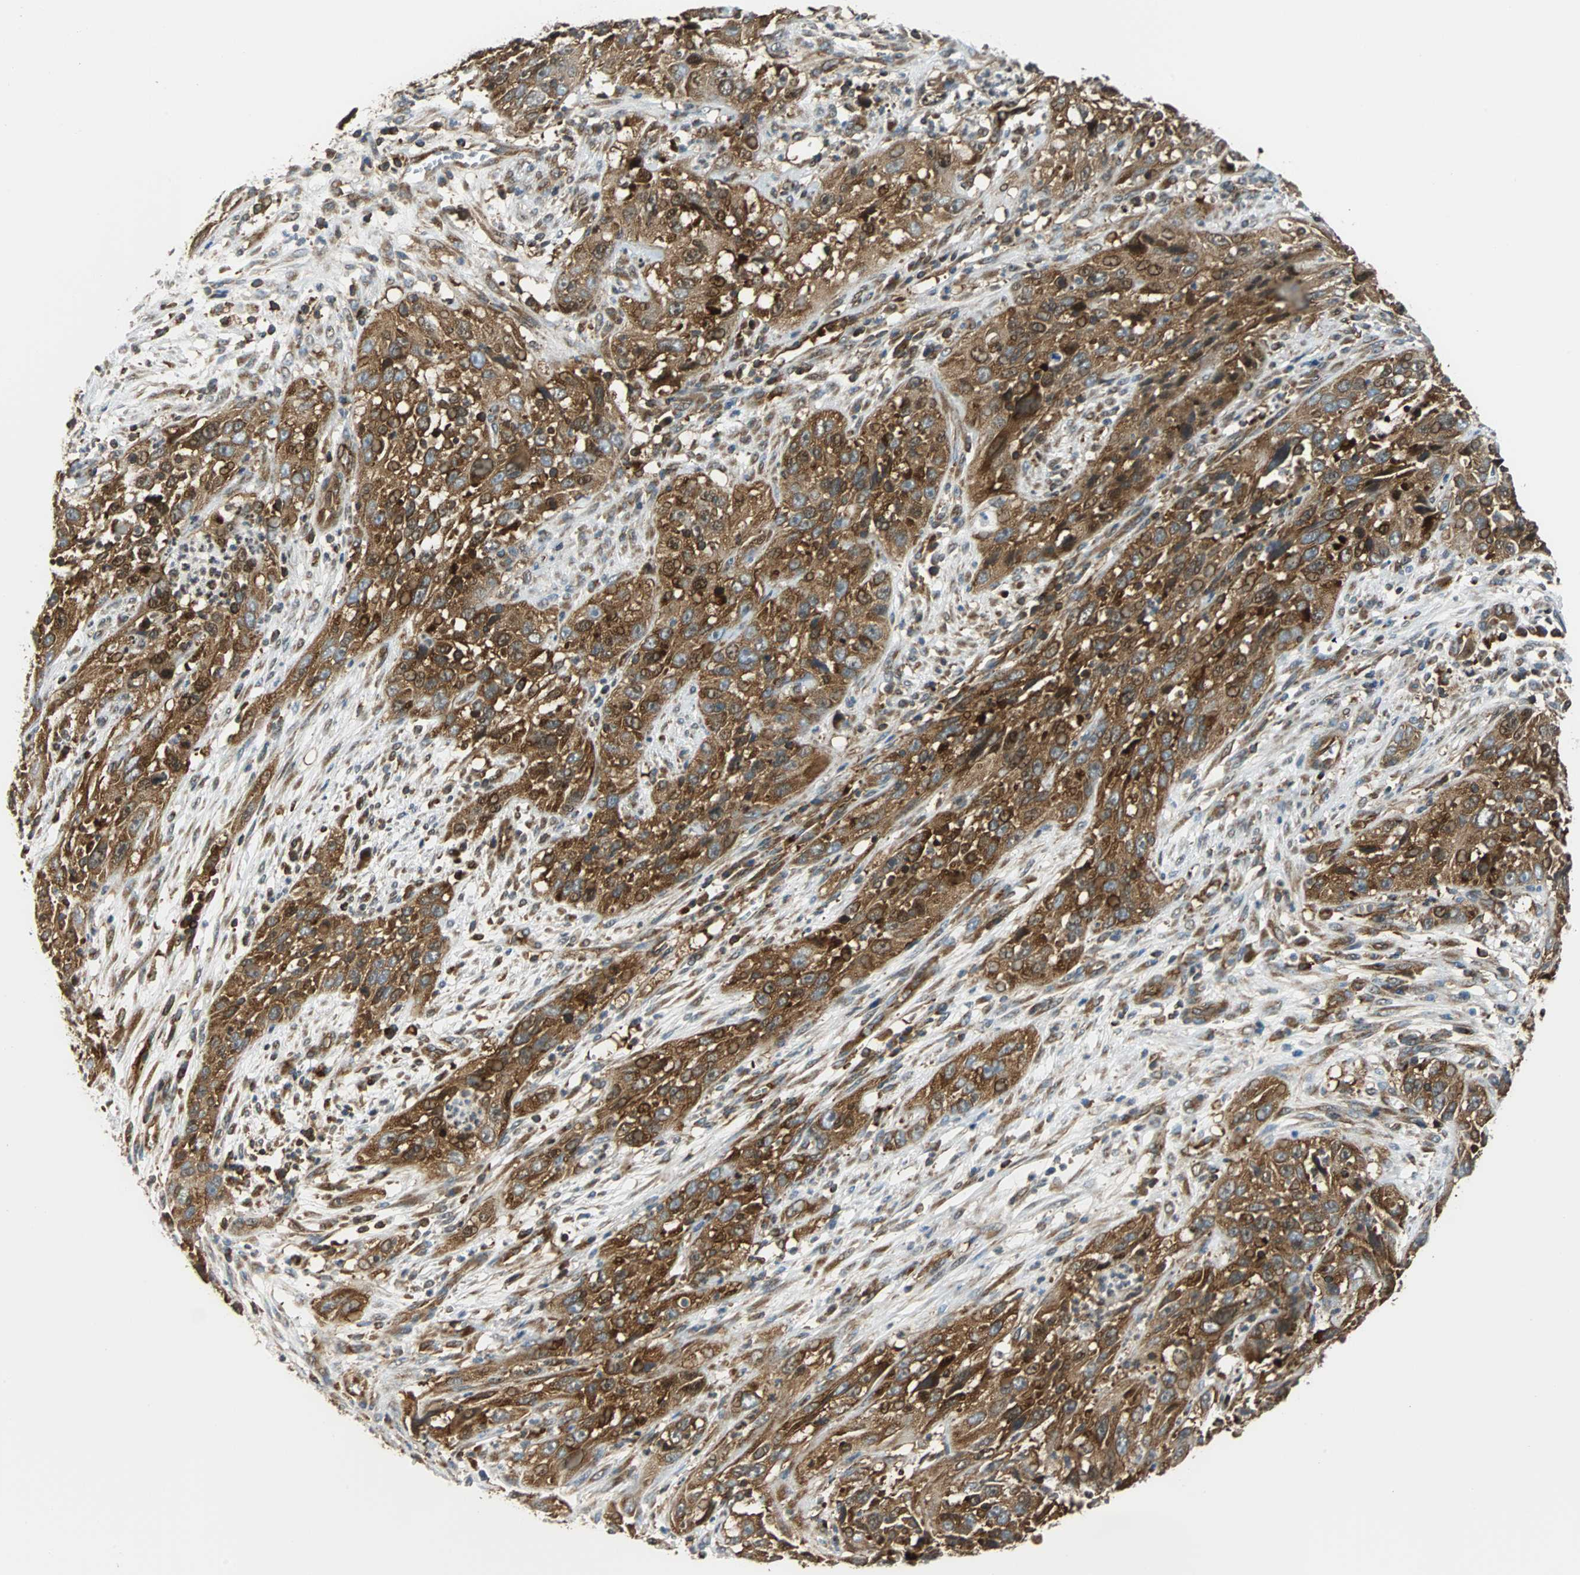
{"staining": {"intensity": "strong", "quantity": ">75%", "location": "cytoplasmic/membranous"}, "tissue": "cervical cancer", "cell_type": "Tumor cells", "image_type": "cancer", "snomed": [{"axis": "morphology", "description": "Squamous cell carcinoma, NOS"}, {"axis": "topography", "description": "Cervix"}], "caption": "The immunohistochemical stain labels strong cytoplasmic/membranous positivity in tumor cells of cervical cancer (squamous cell carcinoma) tissue. (DAB IHC, brown staining for protein, blue staining for nuclei).", "gene": "RELA", "patient": {"sex": "female", "age": 32}}